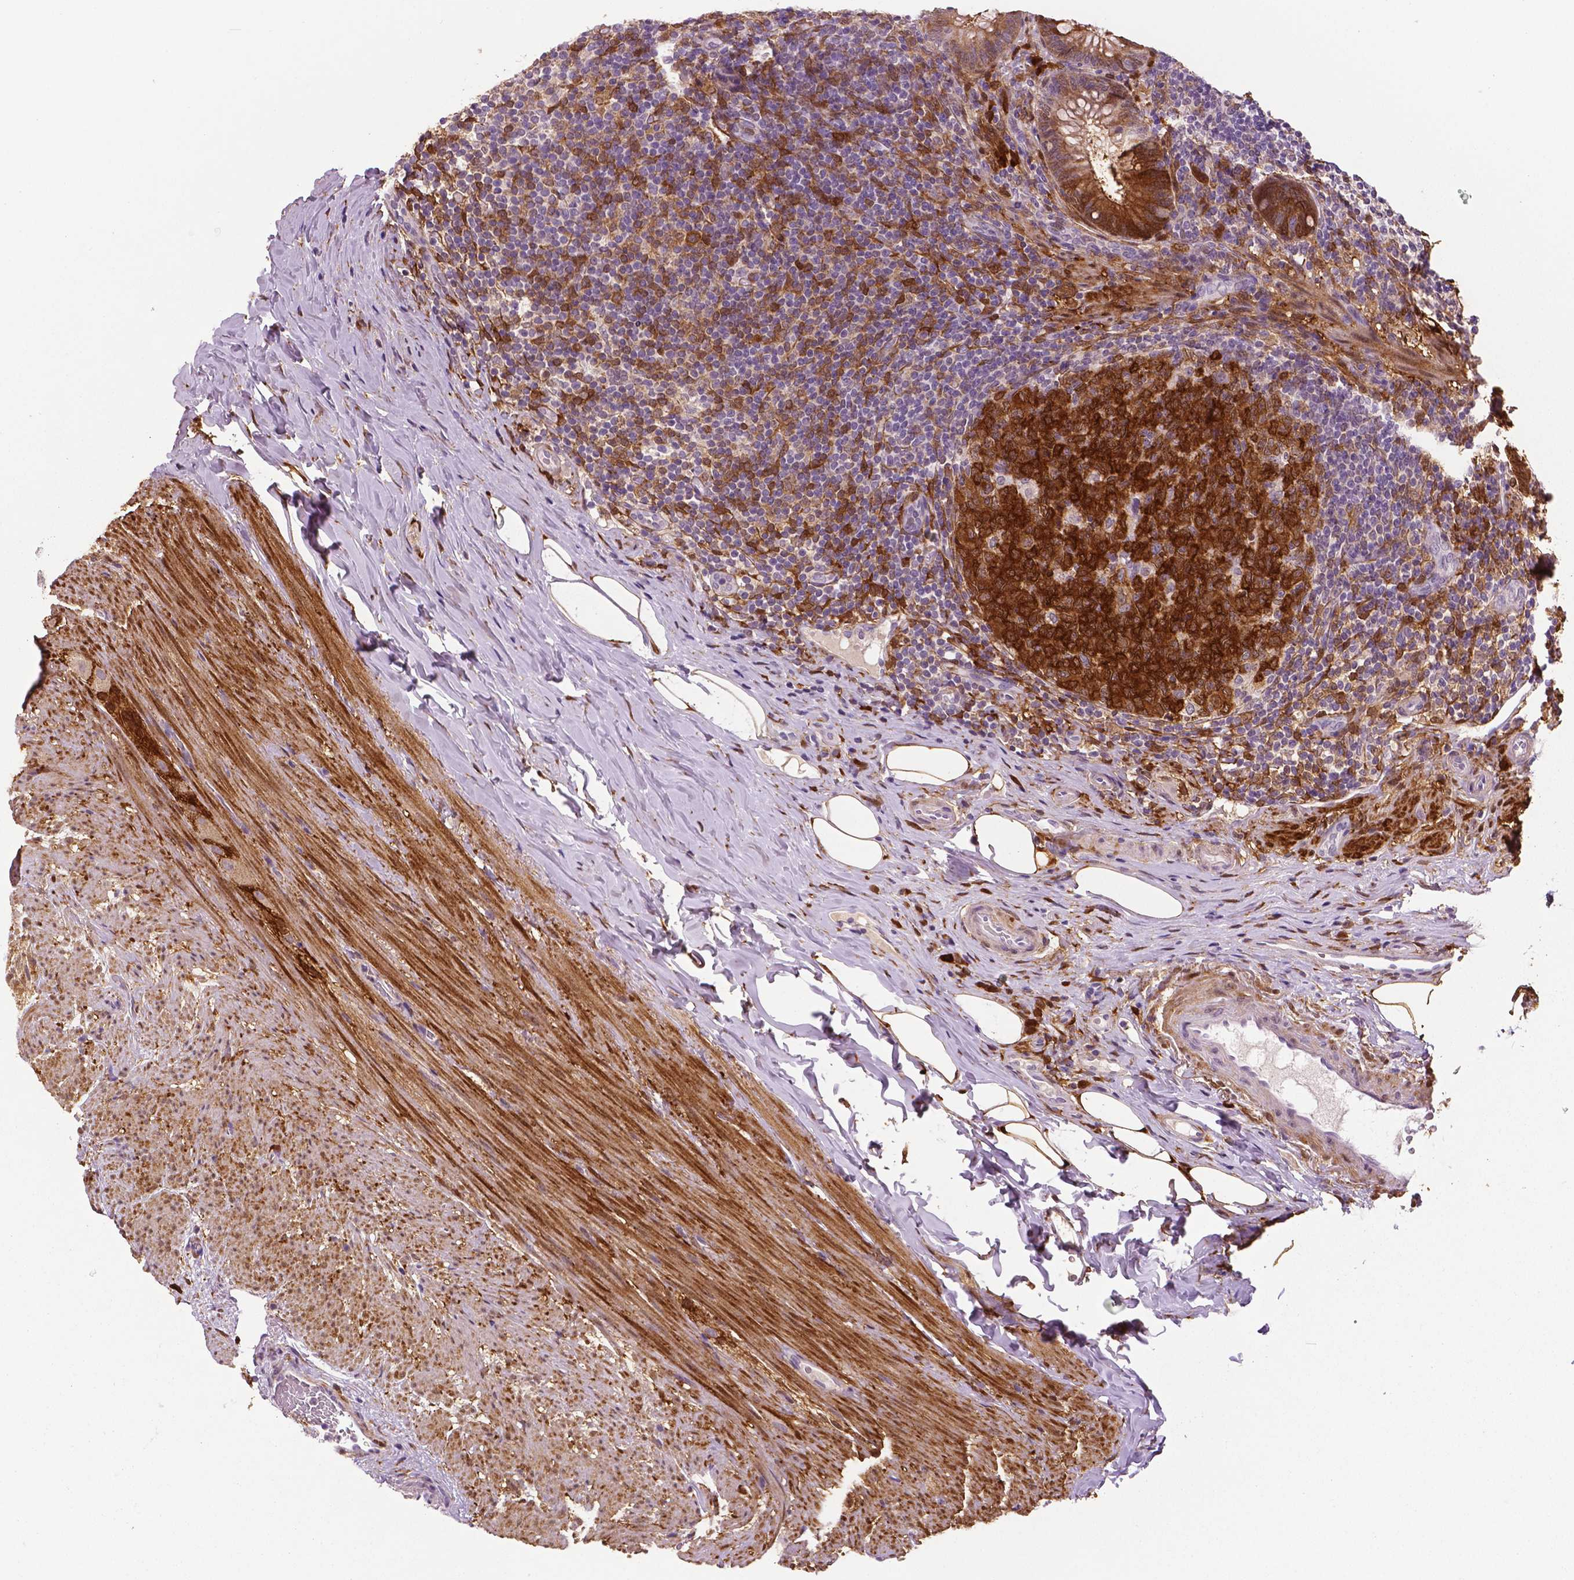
{"staining": {"intensity": "strong", "quantity": ">75%", "location": "cytoplasmic/membranous"}, "tissue": "appendix", "cell_type": "Glandular cells", "image_type": "normal", "snomed": [{"axis": "morphology", "description": "Normal tissue, NOS"}, {"axis": "topography", "description": "Appendix"}], "caption": "Human appendix stained for a protein (brown) reveals strong cytoplasmic/membranous positive staining in approximately >75% of glandular cells.", "gene": "PHGDH", "patient": {"sex": "male", "age": 47}}